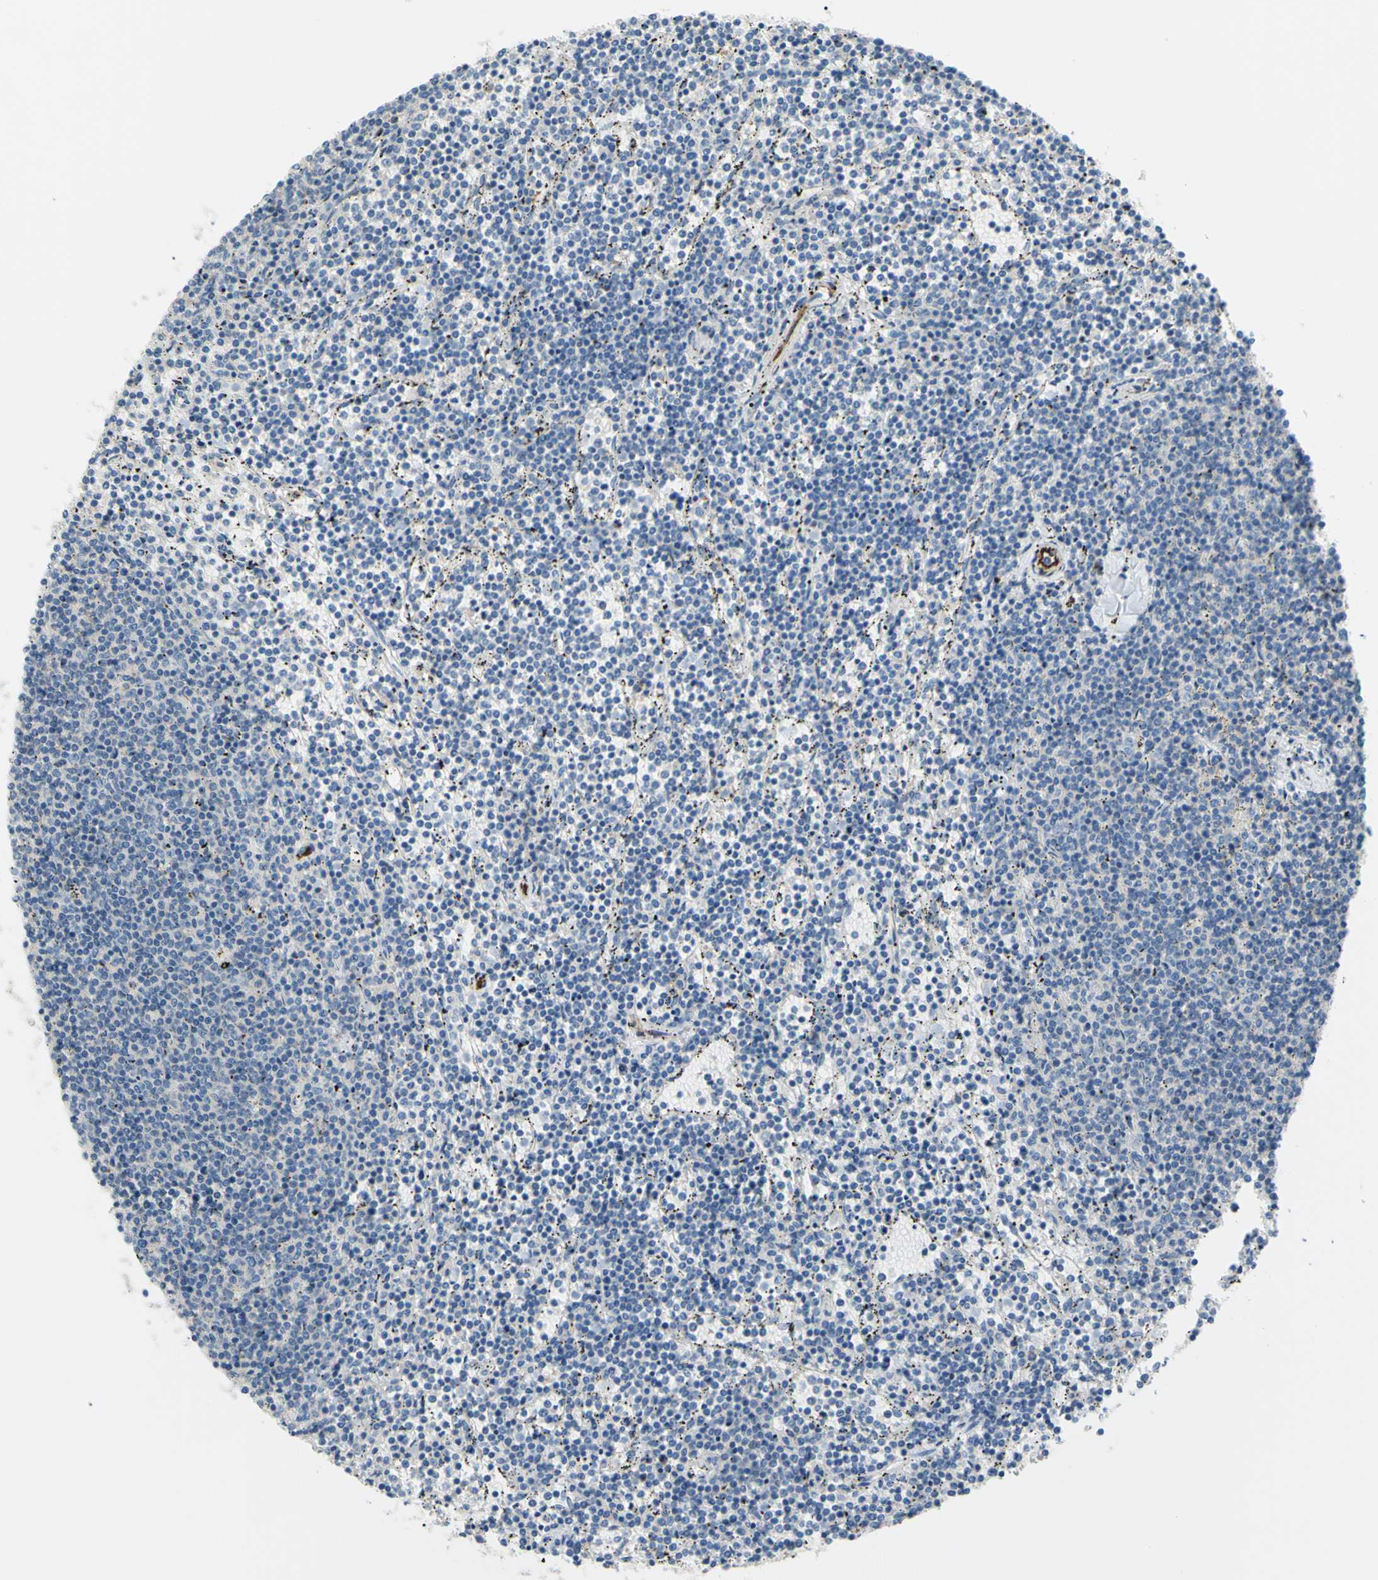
{"staining": {"intensity": "negative", "quantity": "none", "location": "none"}, "tissue": "lymphoma", "cell_type": "Tumor cells", "image_type": "cancer", "snomed": [{"axis": "morphology", "description": "Malignant lymphoma, non-Hodgkin's type, Low grade"}, {"axis": "topography", "description": "Spleen"}], "caption": "This is an immunohistochemistry (IHC) micrograph of lymphoma. There is no staining in tumor cells.", "gene": "PRRG2", "patient": {"sex": "female", "age": 50}}